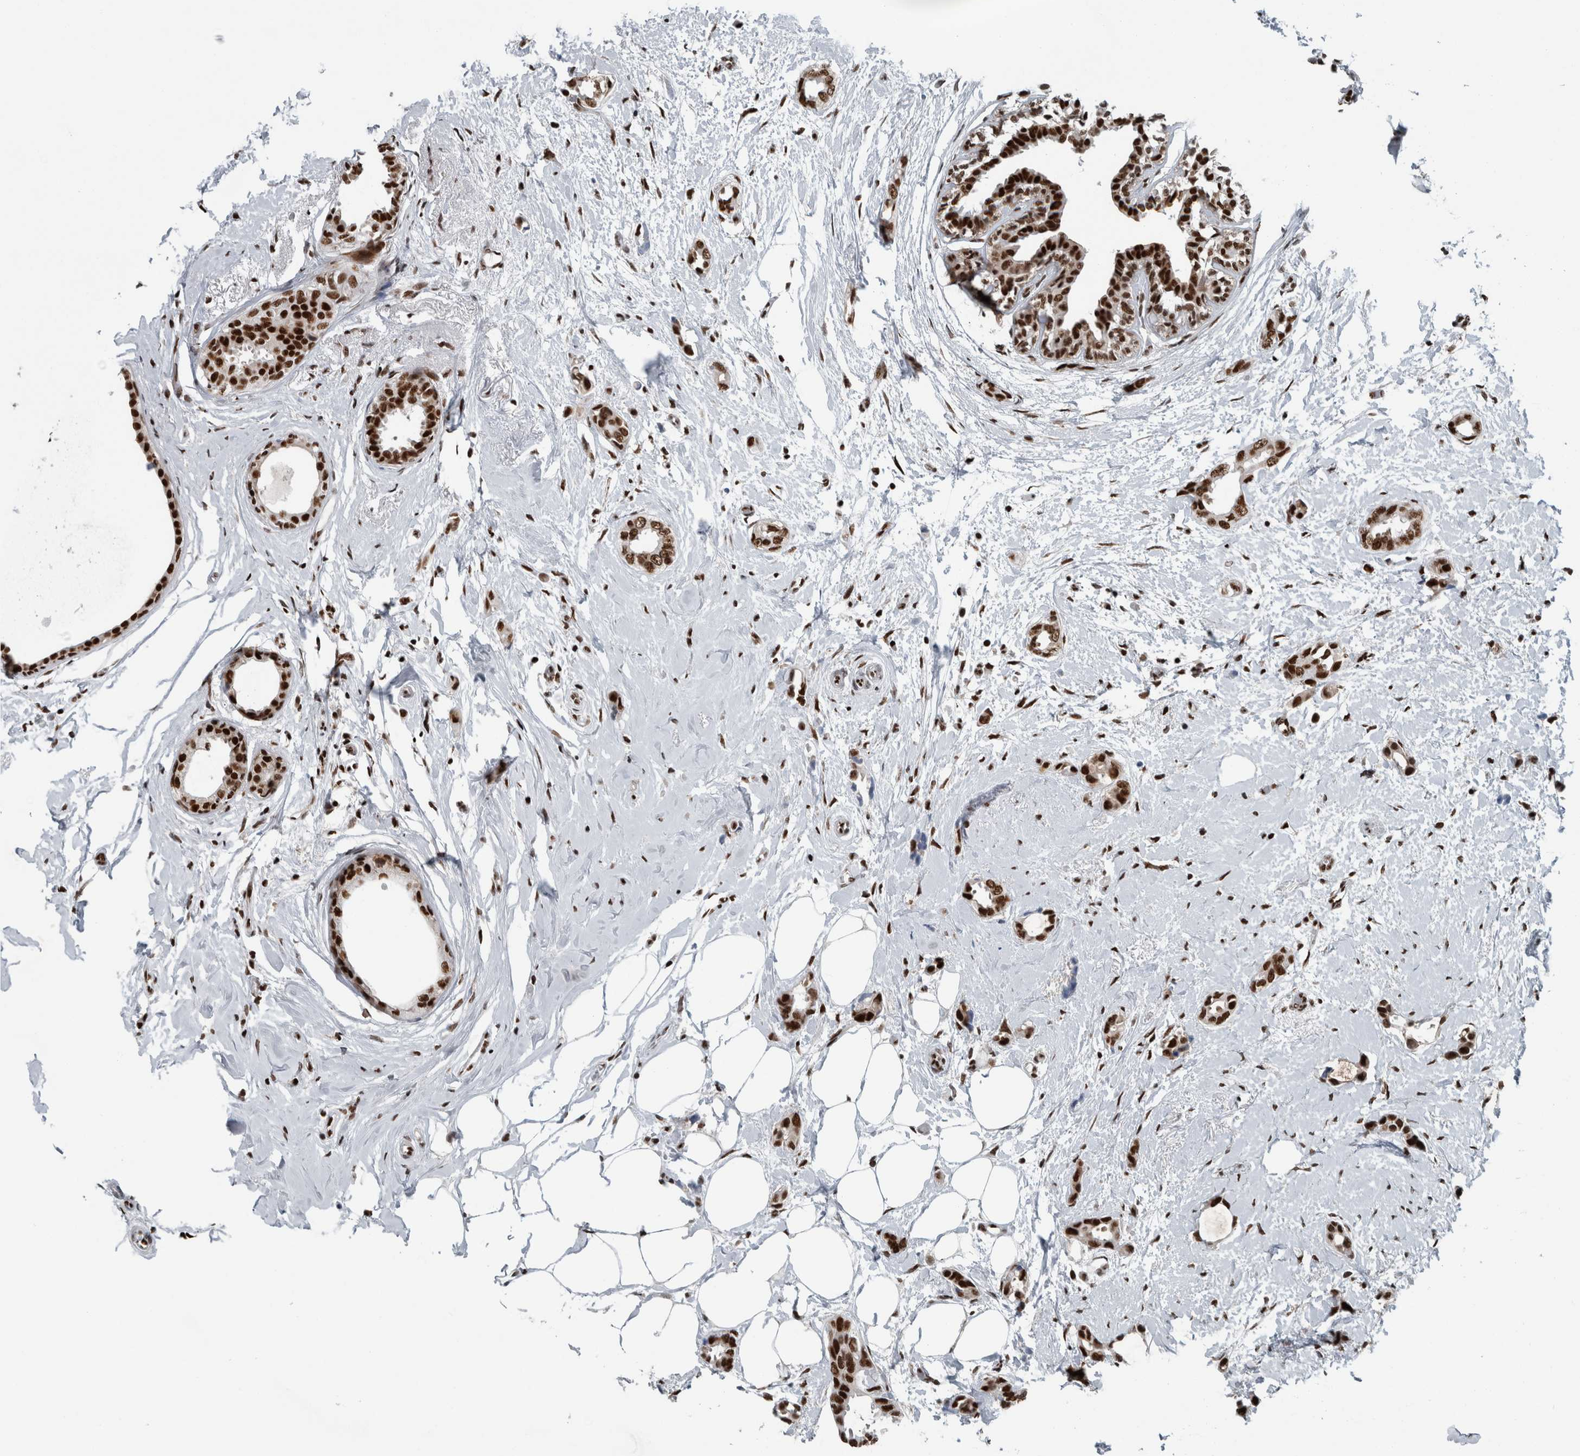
{"staining": {"intensity": "strong", "quantity": ">75%", "location": "nuclear"}, "tissue": "breast cancer", "cell_type": "Tumor cells", "image_type": "cancer", "snomed": [{"axis": "morphology", "description": "Duct carcinoma"}, {"axis": "topography", "description": "Breast"}], "caption": "Breast cancer was stained to show a protein in brown. There is high levels of strong nuclear staining in about >75% of tumor cells.", "gene": "DNMT3A", "patient": {"sex": "female", "age": 55}}